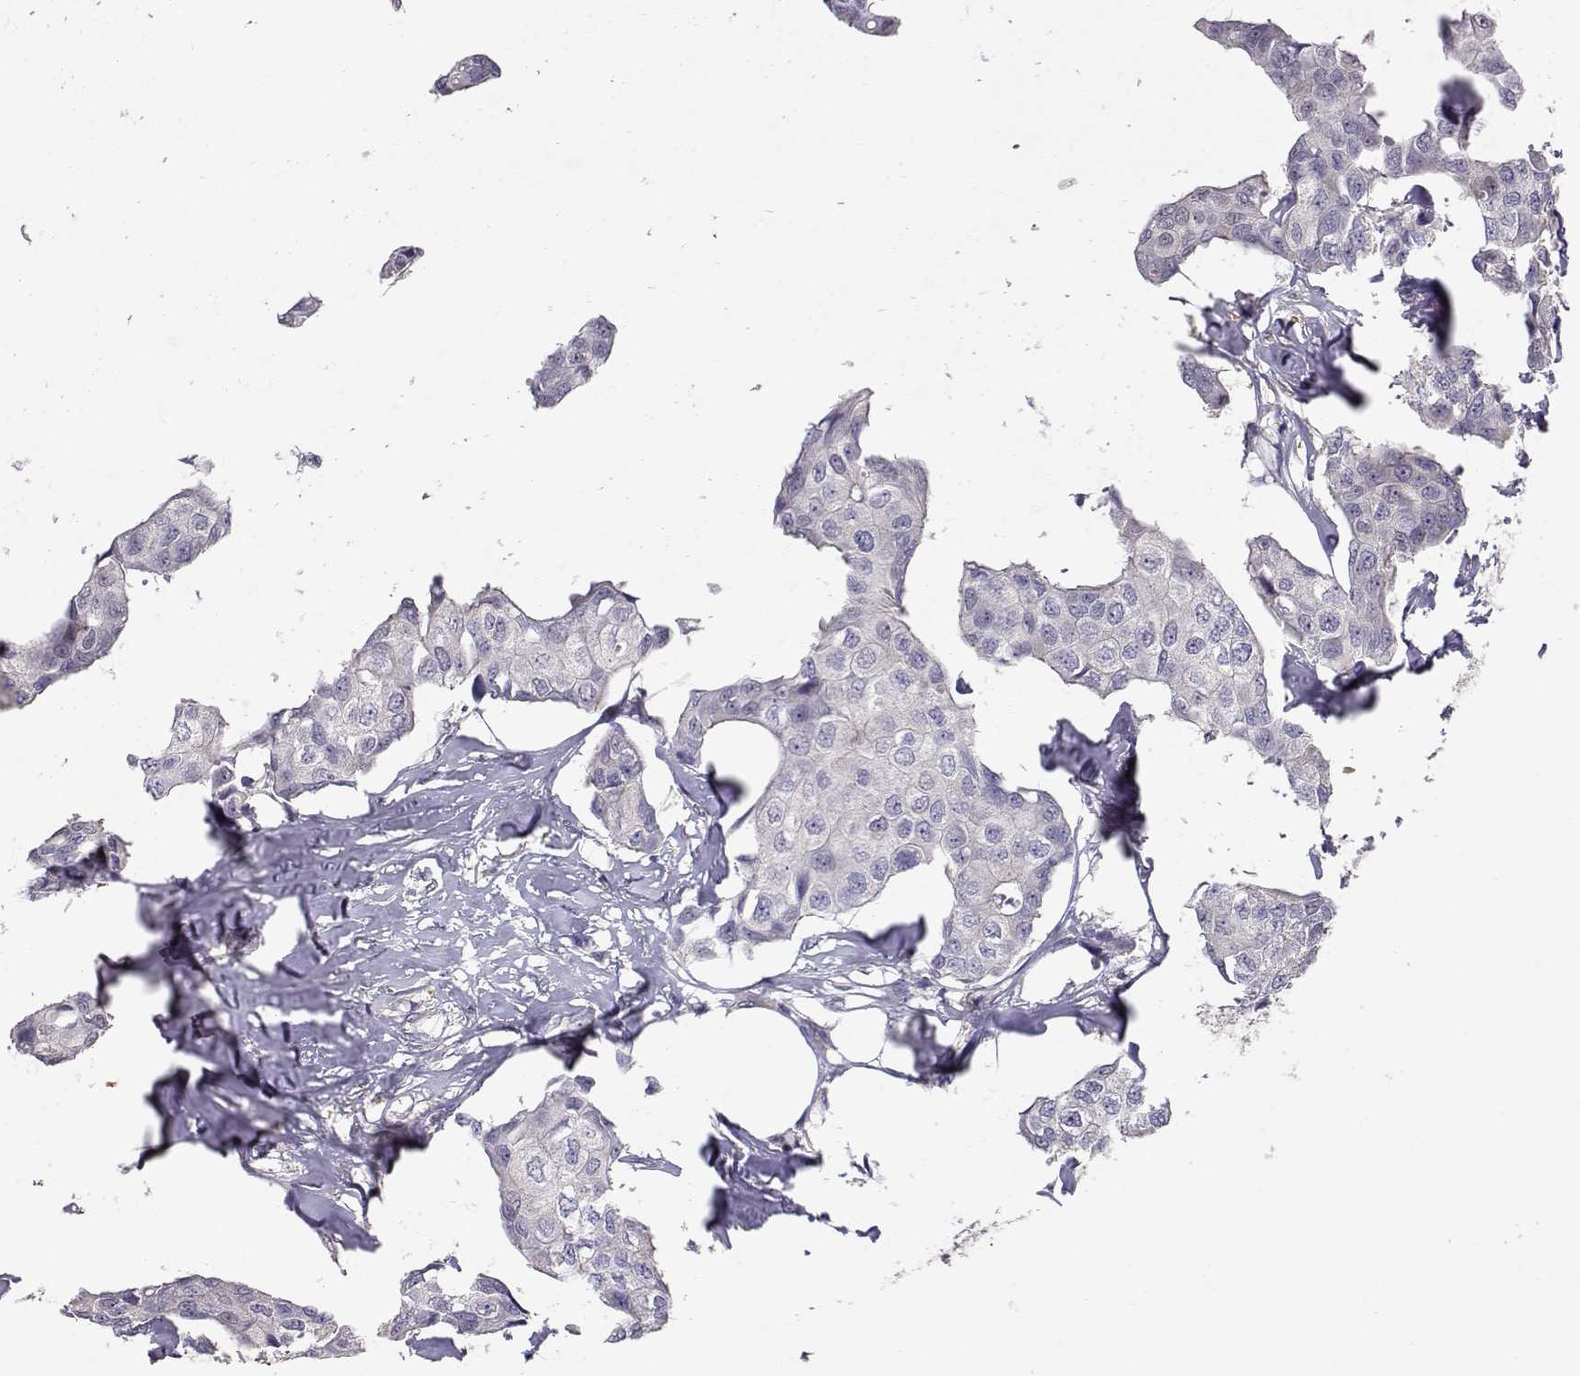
{"staining": {"intensity": "negative", "quantity": "none", "location": "none"}, "tissue": "breast cancer", "cell_type": "Tumor cells", "image_type": "cancer", "snomed": [{"axis": "morphology", "description": "Duct carcinoma"}, {"axis": "topography", "description": "Breast"}], "caption": "Intraductal carcinoma (breast) stained for a protein using IHC shows no expression tumor cells.", "gene": "NCAM2", "patient": {"sex": "female", "age": 80}}